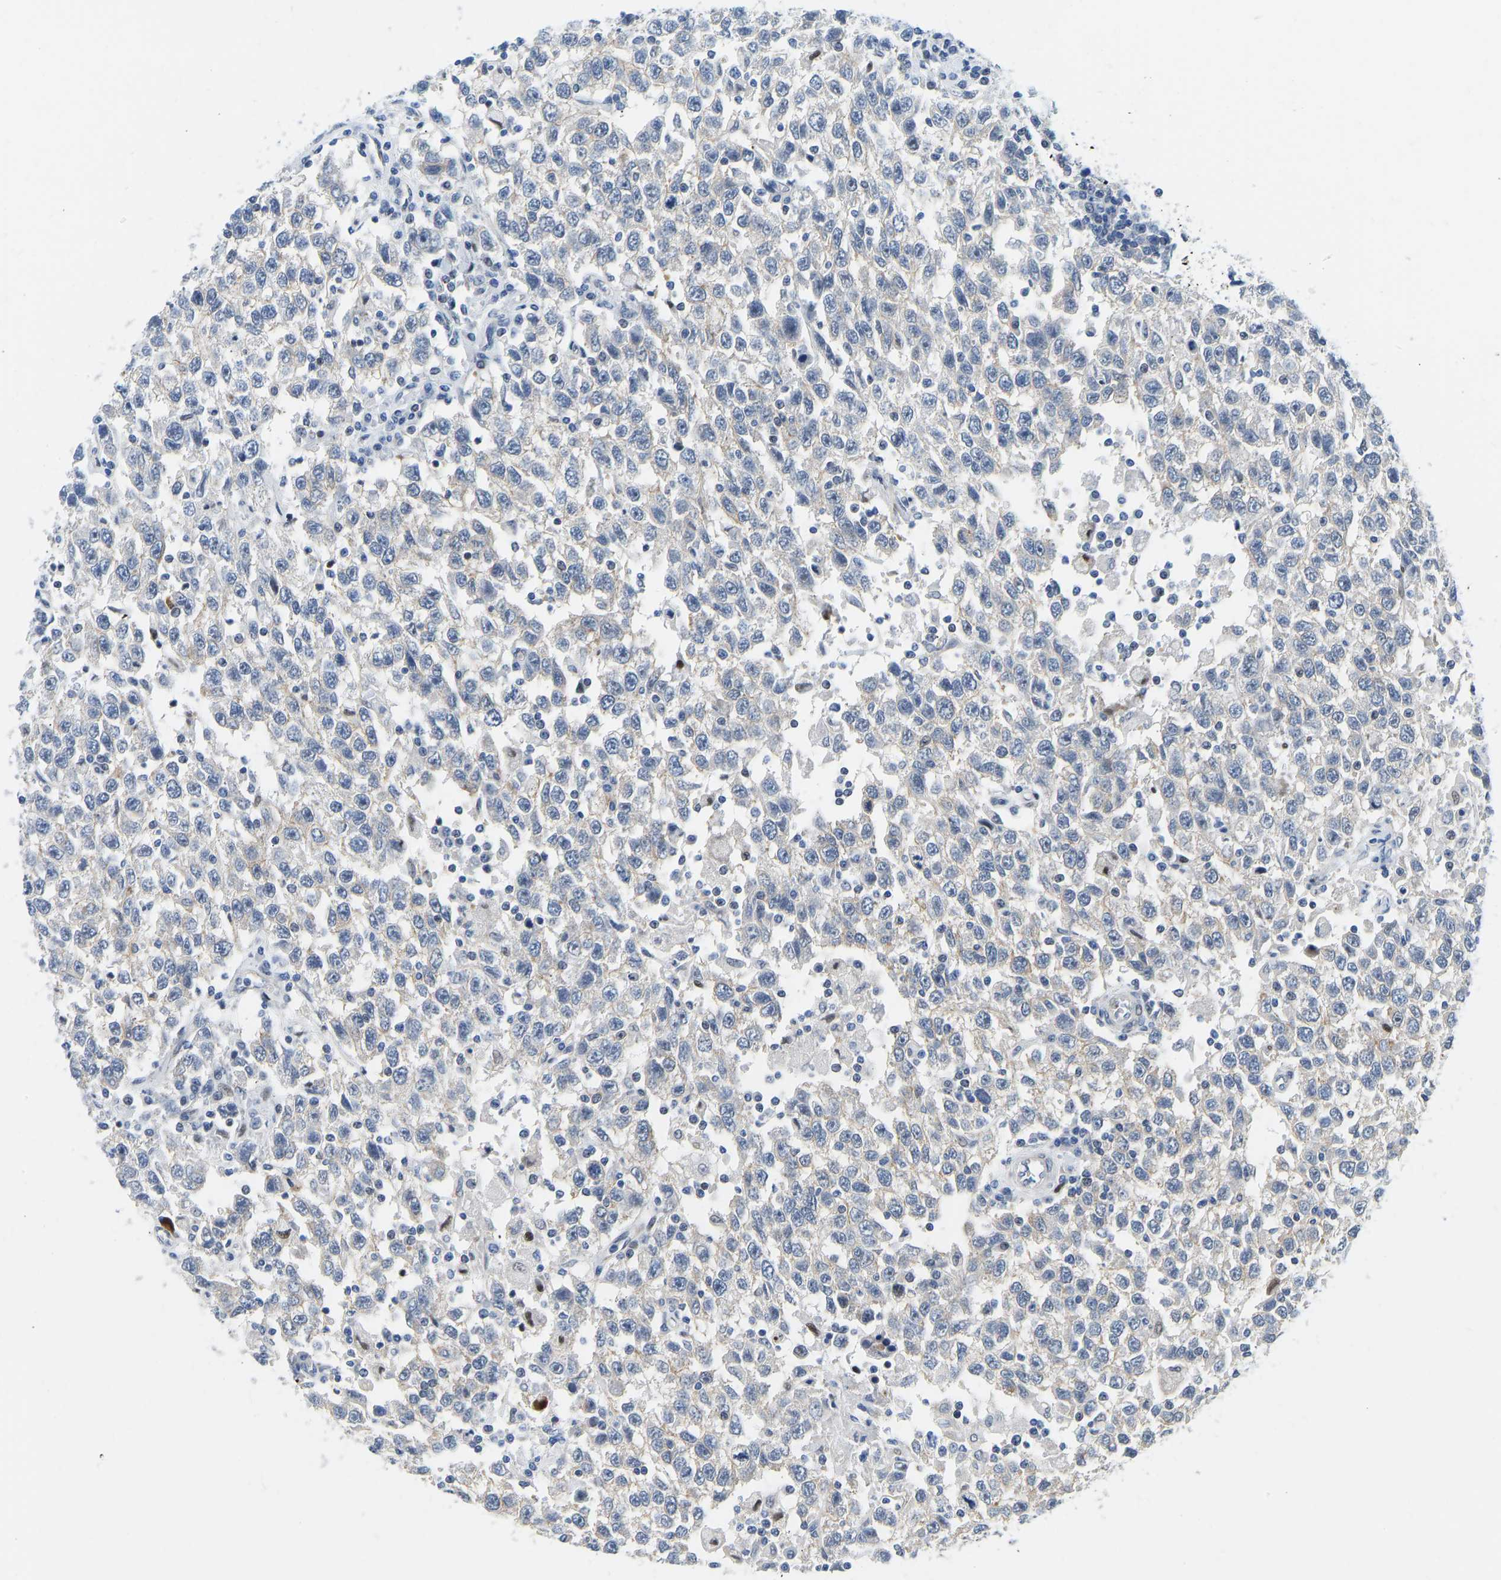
{"staining": {"intensity": "weak", "quantity": "<25%", "location": "cytoplasmic/membranous"}, "tissue": "testis cancer", "cell_type": "Tumor cells", "image_type": "cancer", "snomed": [{"axis": "morphology", "description": "Seminoma, NOS"}, {"axis": "topography", "description": "Testis"}], "caption": "Human testis cancer (seminoma) stained for a protein using immunohistochemistry displays no expression in tumor cells.", "gene": "HDAC5", "patient": {"sex": "male", "age": 41}}